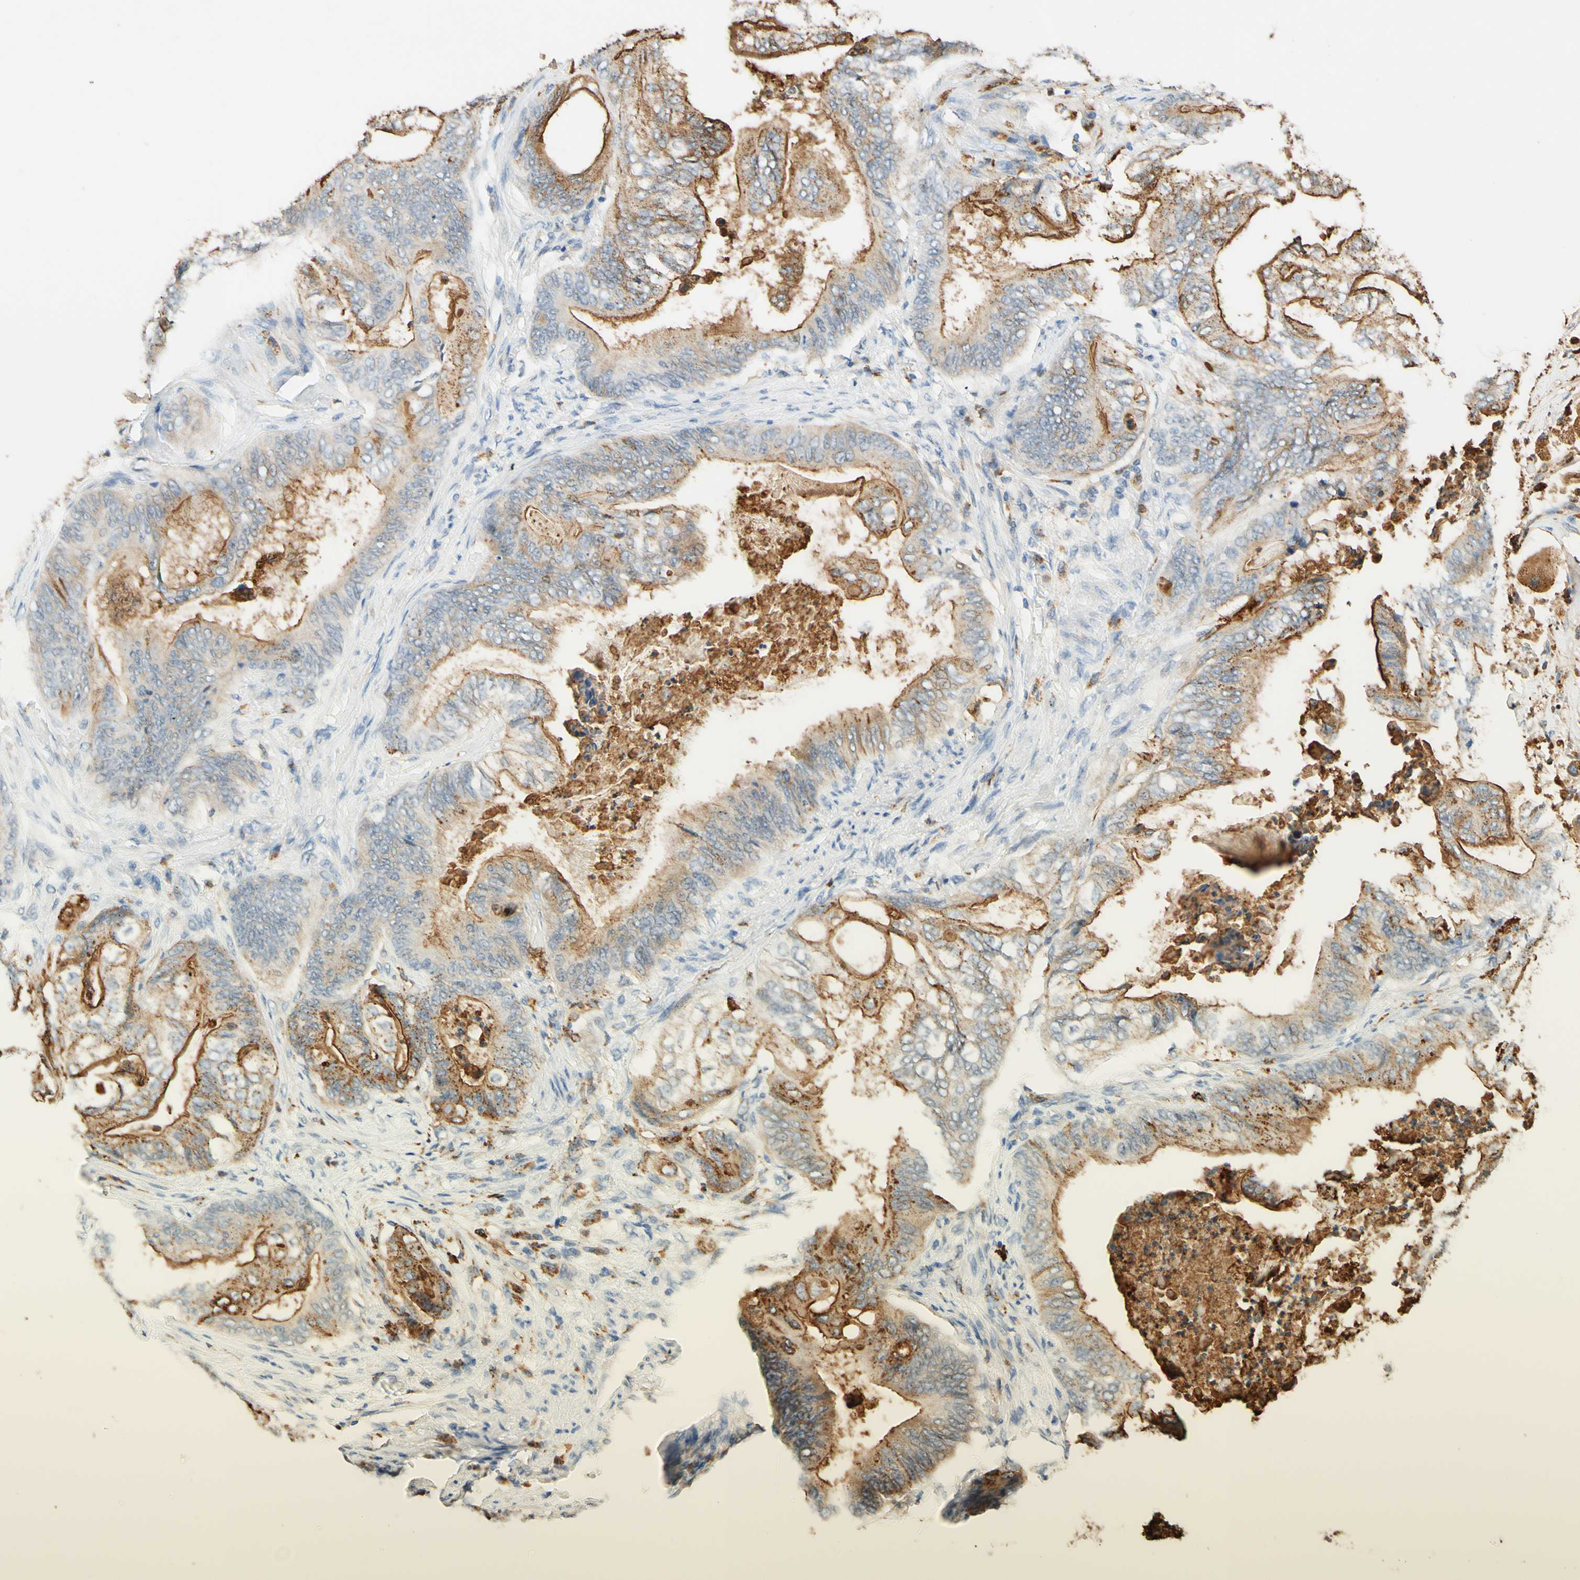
{"staining": {"intensity": "weak", "quantity": ">75%", "location": "cytoplasmic/membranous"}, "tissue": "stomach cancer", "cell_type": "Tumor cells", "image_type": "cancer", "snomed": [{"axis": "morphology", "description": "Adenocarcinoma, NOS"}, {"axis": "topography", "description": "Stomach"}], "caption": "Immunohistochemistry of human stomach adenocarcinoma demonstrates low levels of weak cytoplasmic/membranous positivity in about >75% of tumor cells. (DAB (3,3'-diaminobenzidine) IHC with brightfield microscopy, high magnification).", "gene": "TREM2", "patient": {"sex": "female", "age": 73}}